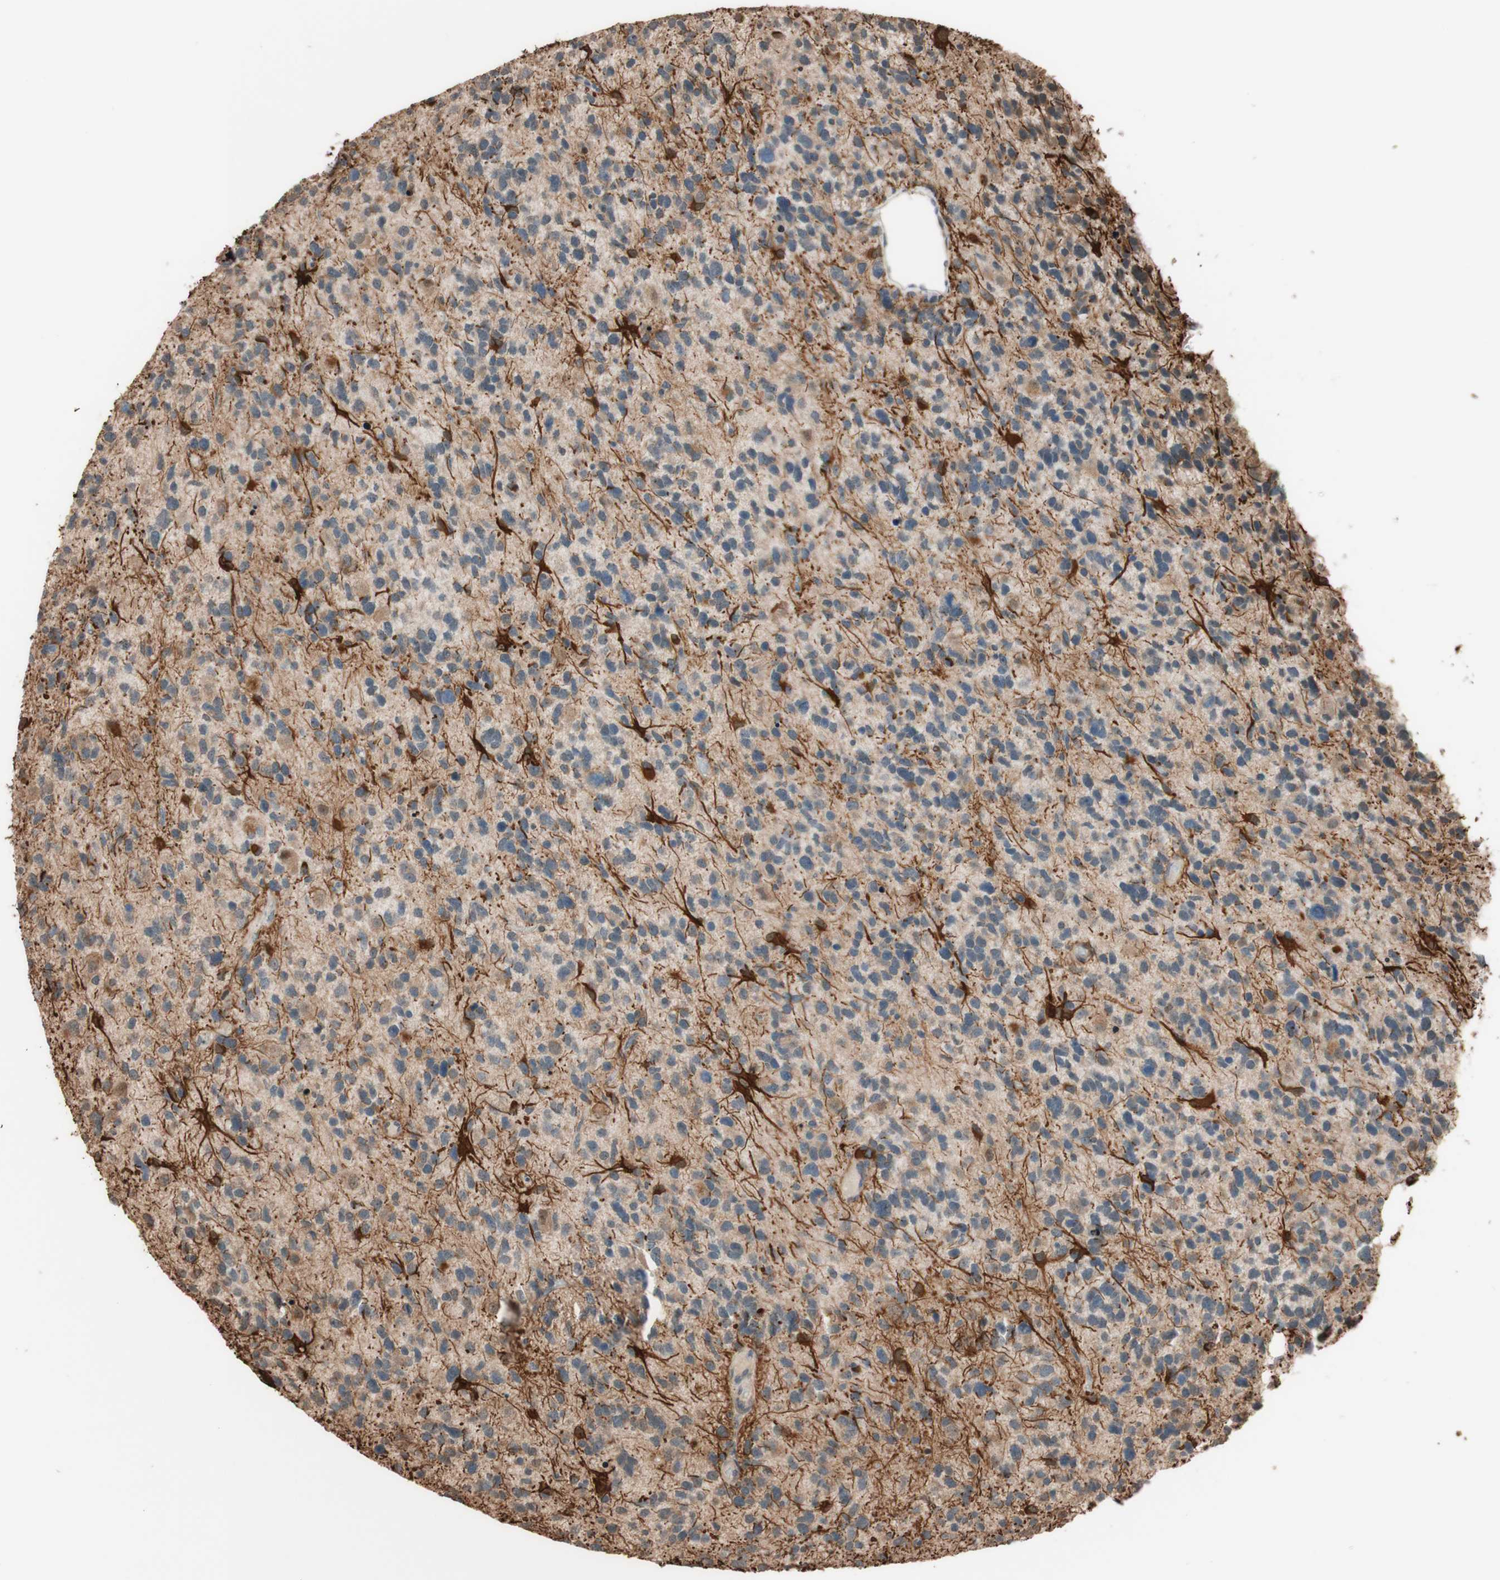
{"staining": {"intensity": "negative", "quantity": "none", "location": "none"}, "tissue": "glioma", "cell_type": "Tumor cells", "image_type": "cancer", "snomed": [{"axis": "morphology", "description": "Glioma, malignant, High grade"}, {"axis": "topography", "description": "Brain"}], "caption": "A high-resolution micrograph shows immunohistochemistry (IHC) staining of glioma, which reveals no significant staining in tumor cells.", "gene": "CCNC", "patient": {"sex": "female", "age": 58}}